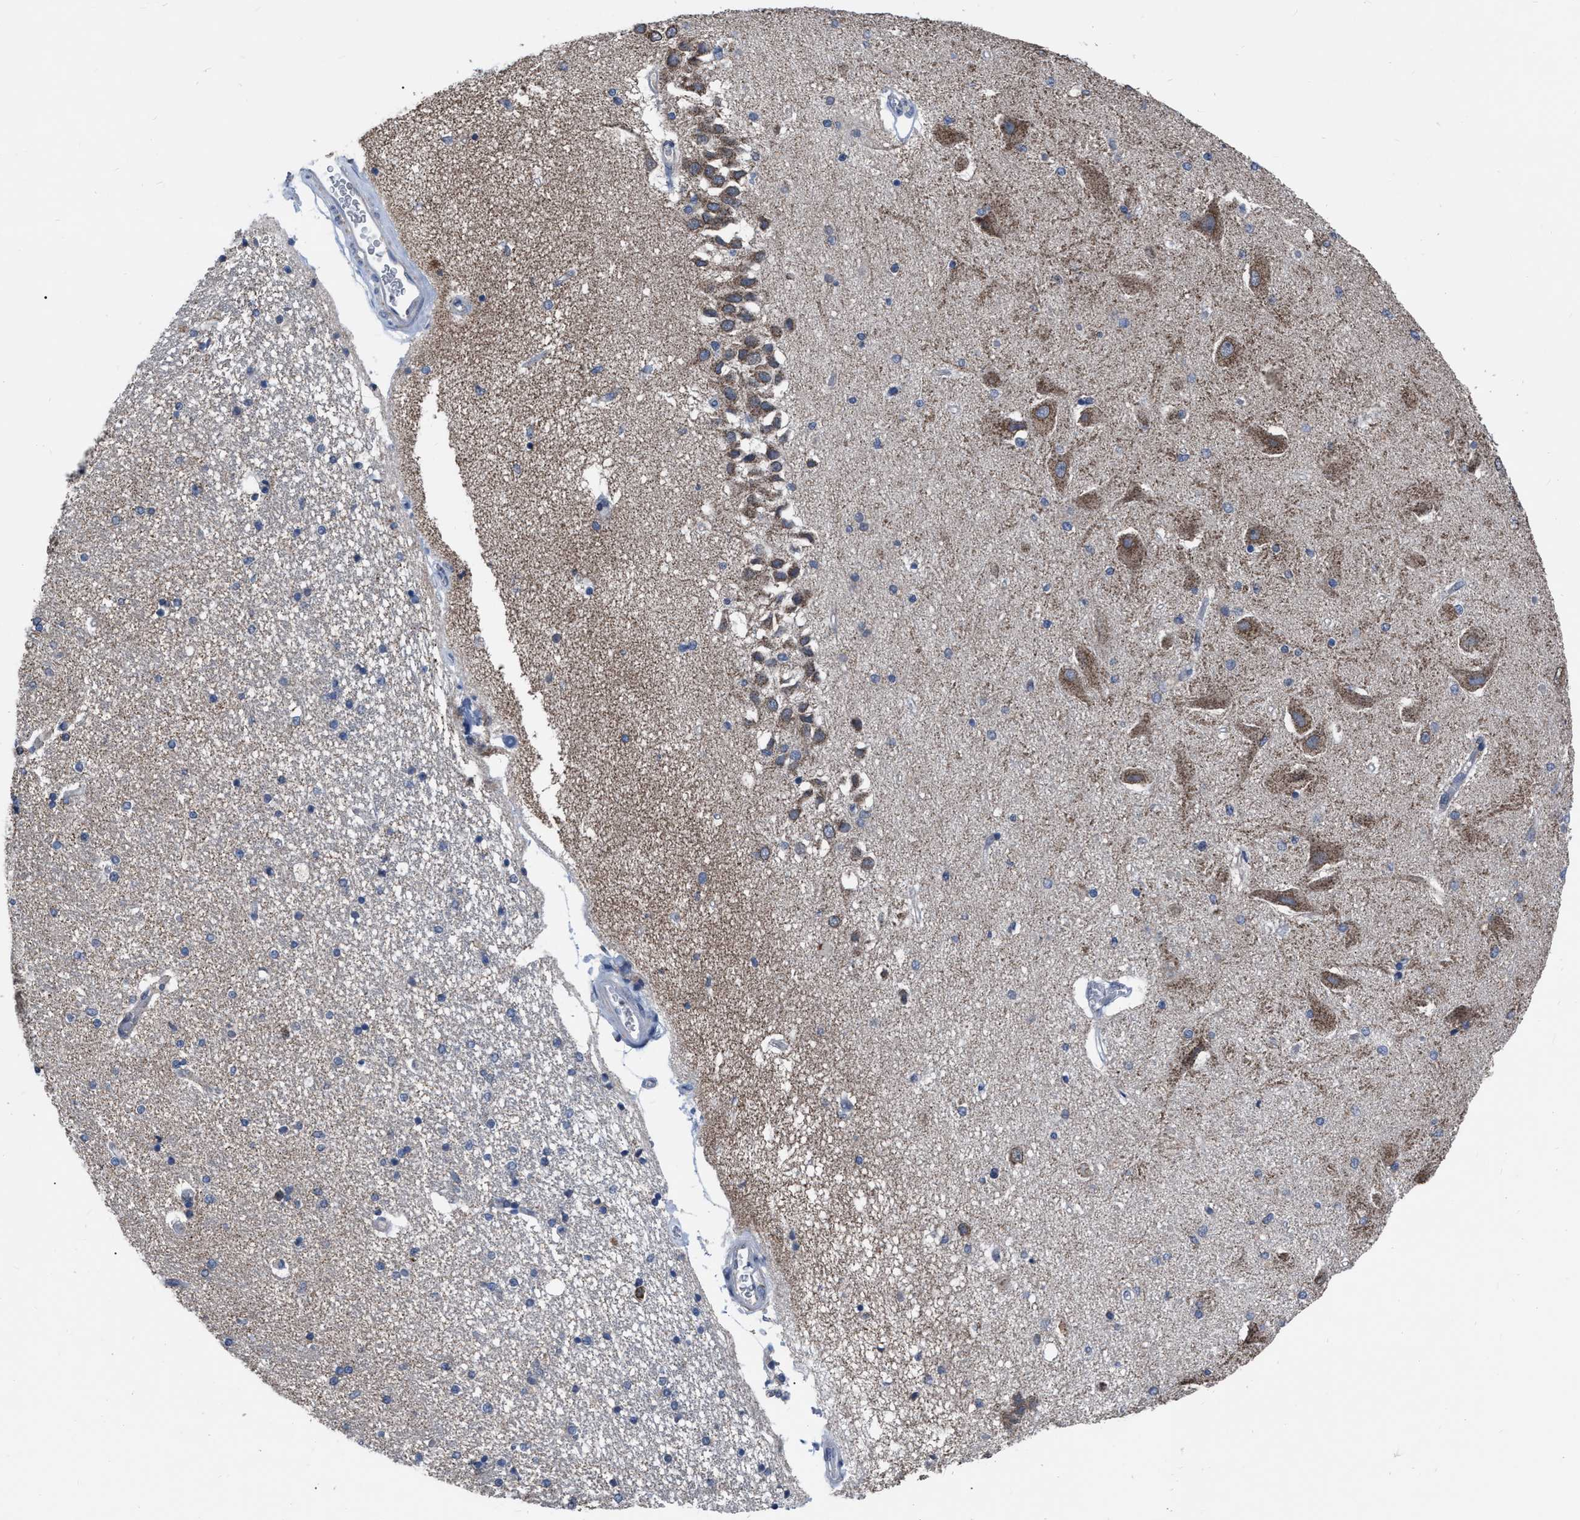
{"staining": {"intensity": "negative", "quantity": "none", "location": "none"}, "tissue": "hippocampus", "cell_type": "Glial cells", "image_type": "normal", "snomed": [{"axis": "morphology", "description": "Normal tissue, NOS"}, {"axis": "topography", "description": "Hippocampus"}], "caption": "DAB (3,3'-diaminobenzidine) immunohistochemical staining of benign human hippocampus shows no significant expression in glial cells.", "gene": "DDX56", "patient": {"sex": "female", "age": 54}}